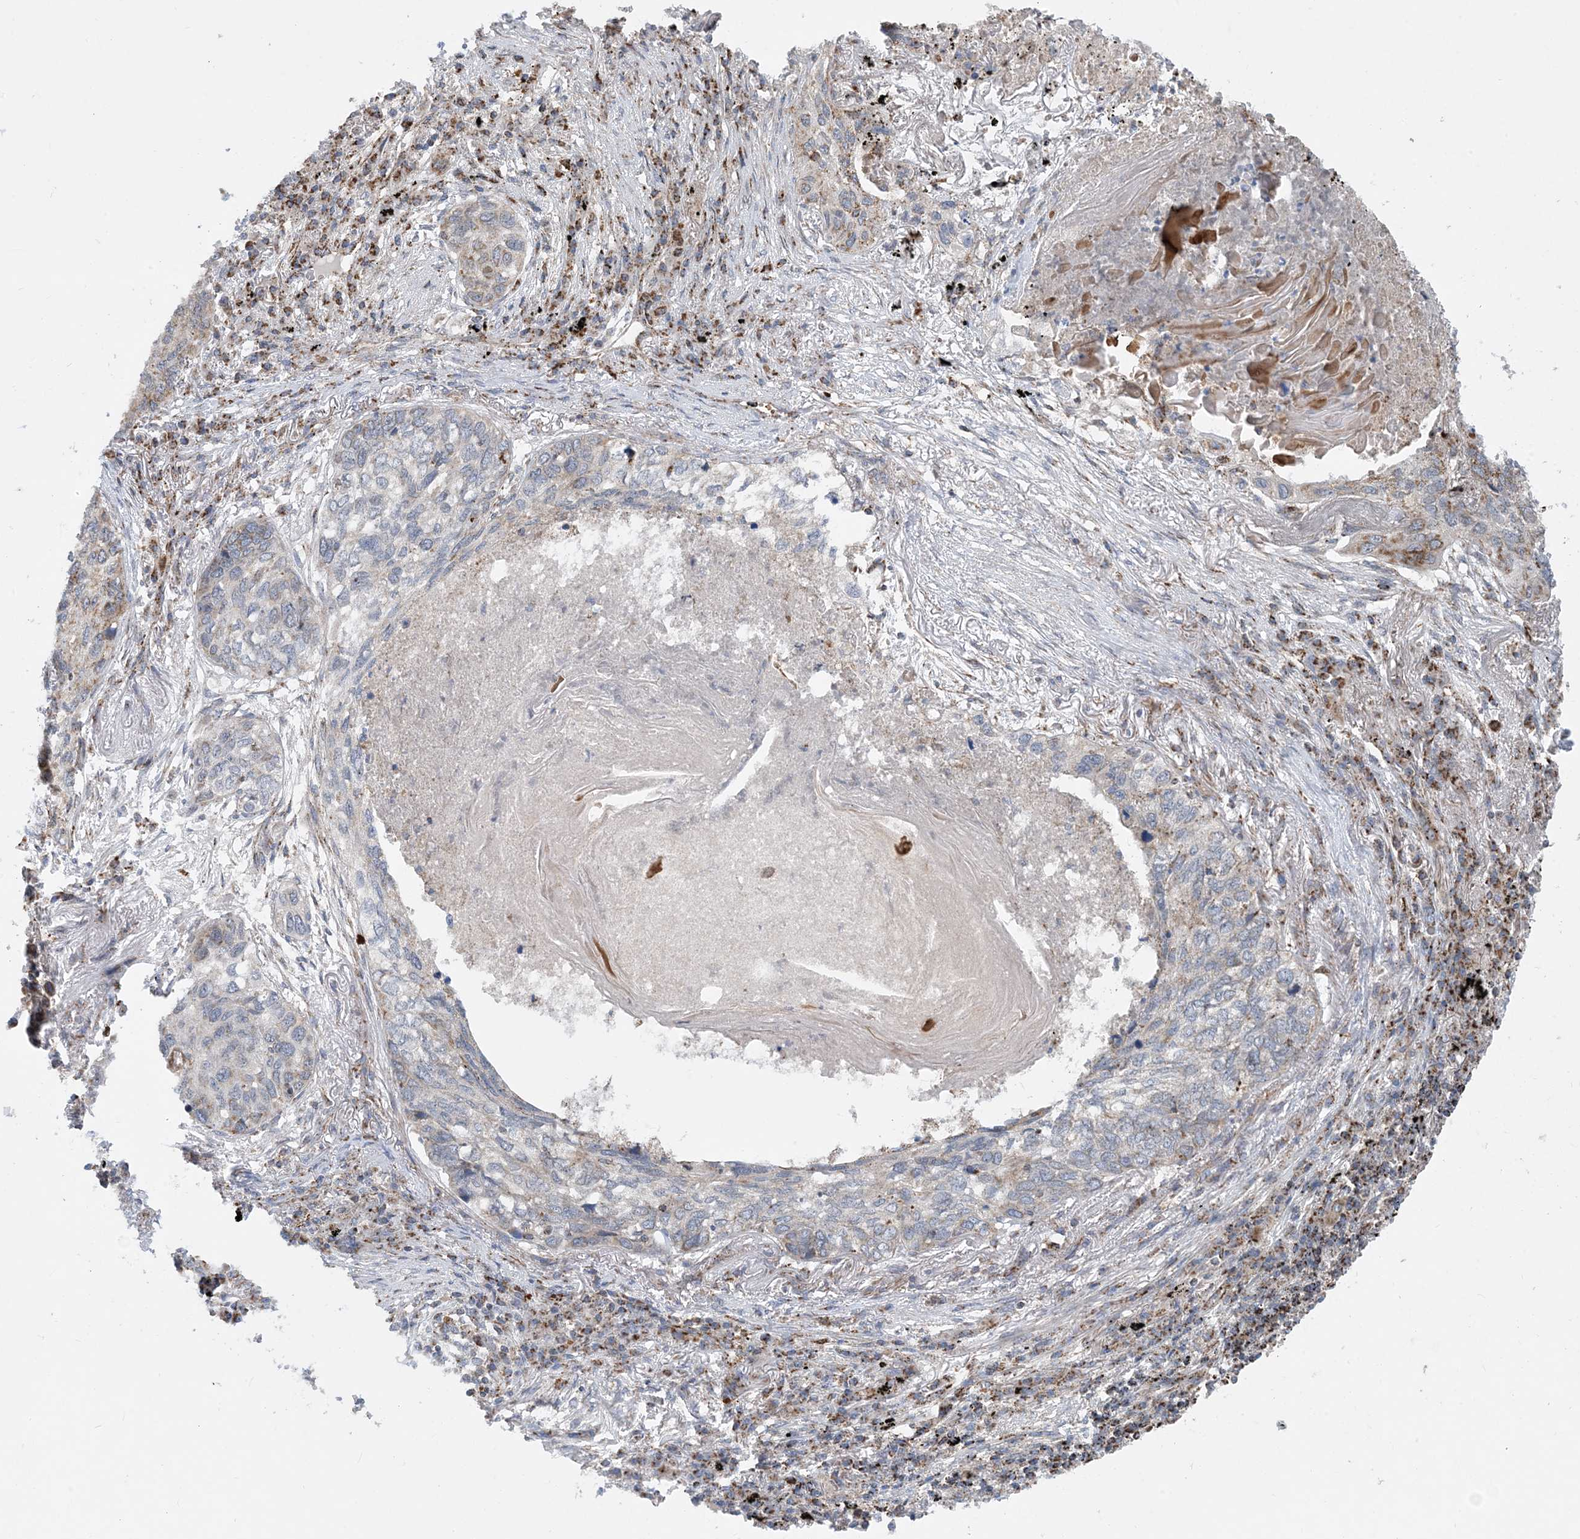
{"staining": {"intensity": "weak", "quantity": "<25%", "location": "cytoplasmic/membranous"}, "tissue": "lung cancer", "cell_type": "Tumor cells", "image_type": "cancer", "snomed": [{"axis": "morphology", "description": "Squamous cell carcinoma, NOS"}, {"axis": "topography", "description": "Lung"}], "caption": "Micrograph shows no protein staining in tumor cells of lung cancer tissue.", "gene": "PCDHGA1", "patient": {"sex": "female", "age": 63}}